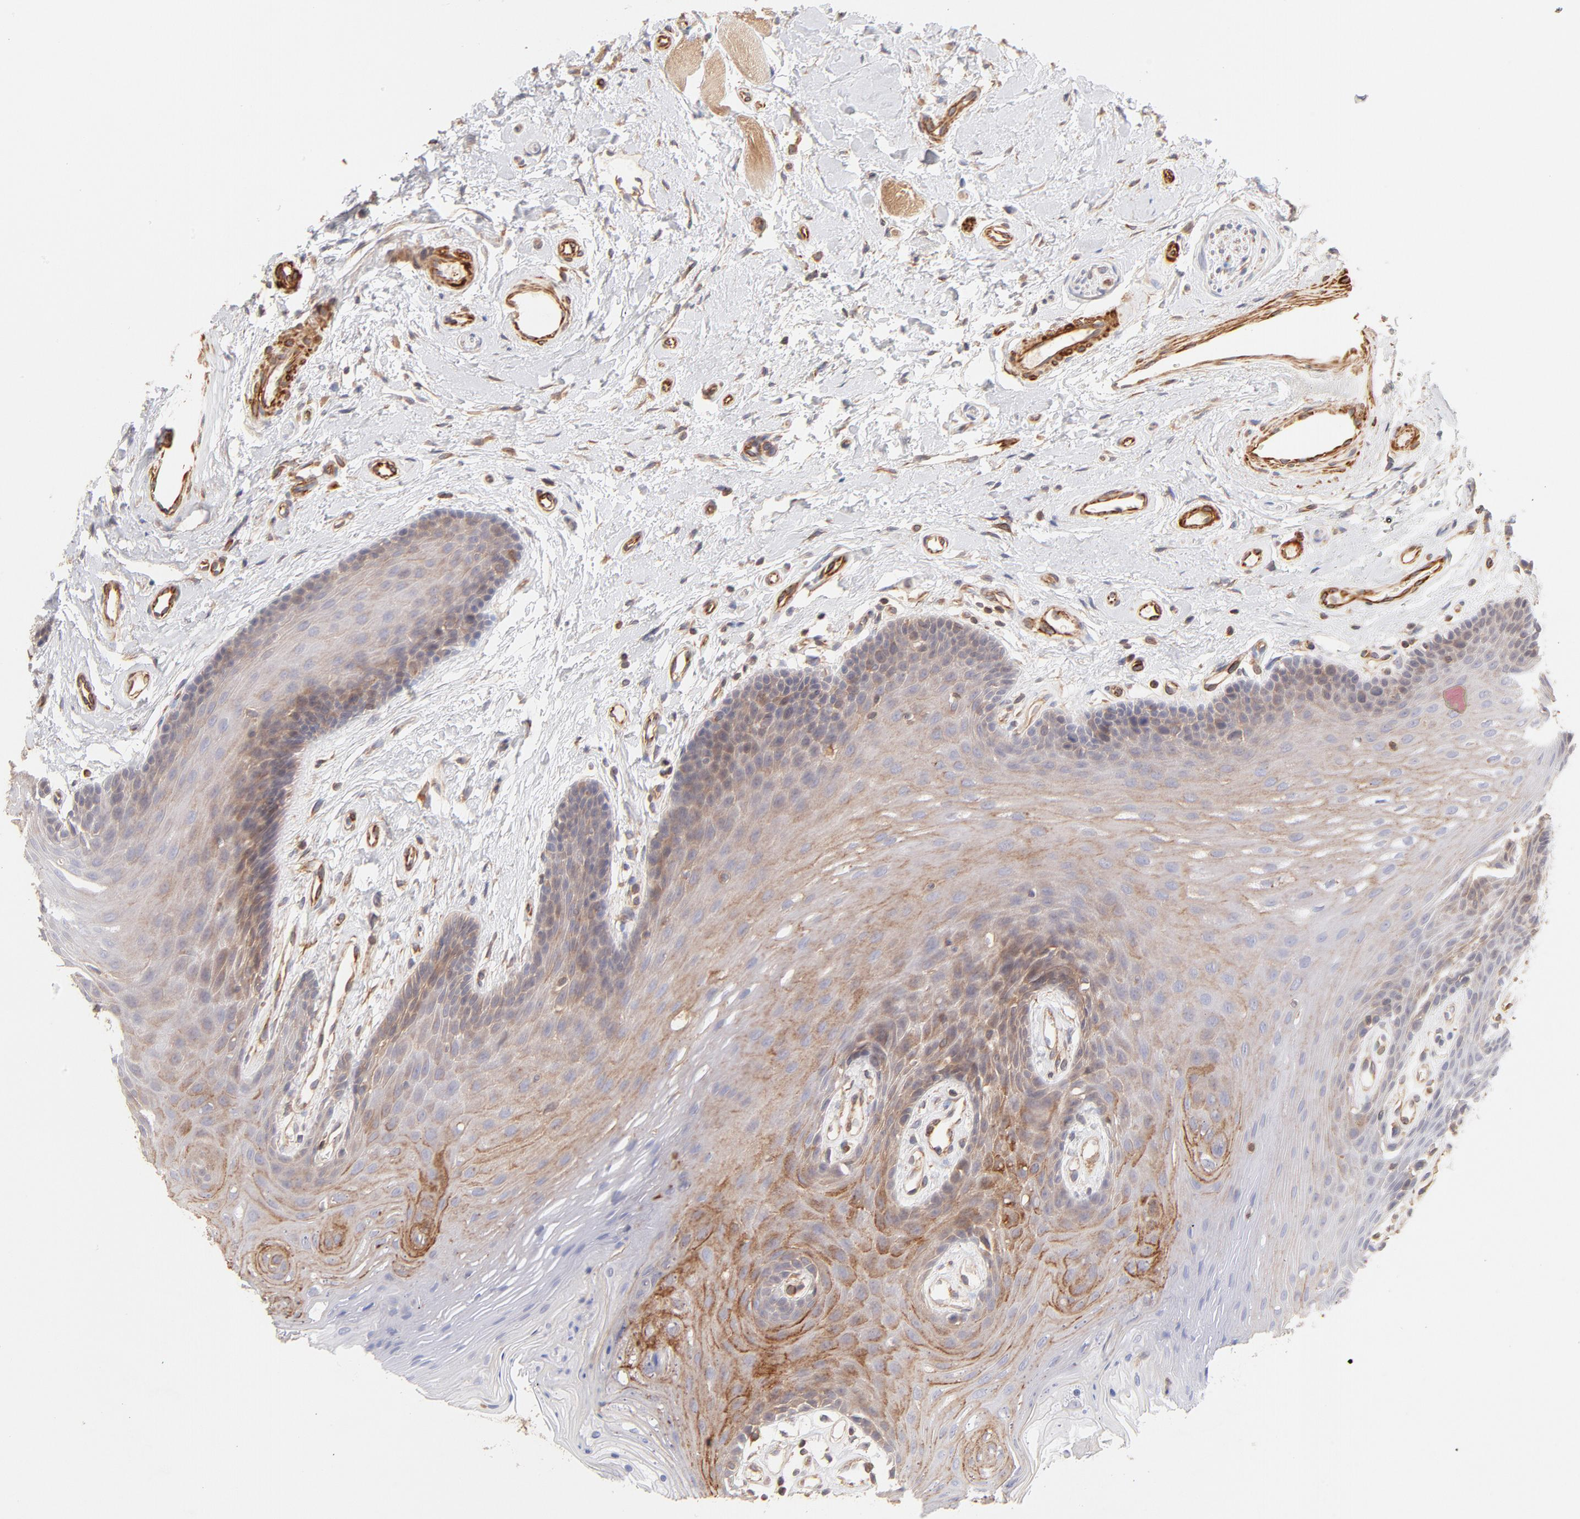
{"staining": {"intensity": "weak", "quantity": "<25%", "location": "cytoplasmic/membranous"}, "tissue": "oral mucosa", "cell_type": "Squamous epithelial cells", "image_type": "normal", "snomed": [{"axis": "morphology", "description": "Normal tissue, NOS"}, {"axis": "topography", "description": "Oral tissue"}], "caption": "This image is of normal oral mucosa stained with IHC to label a protein in brown with the nuclei are counter-stained blue. There is no expression in squamous epithelial cells.", "gene": "LDLRAP1", "patient": {"sex": "male", "age": 62}}